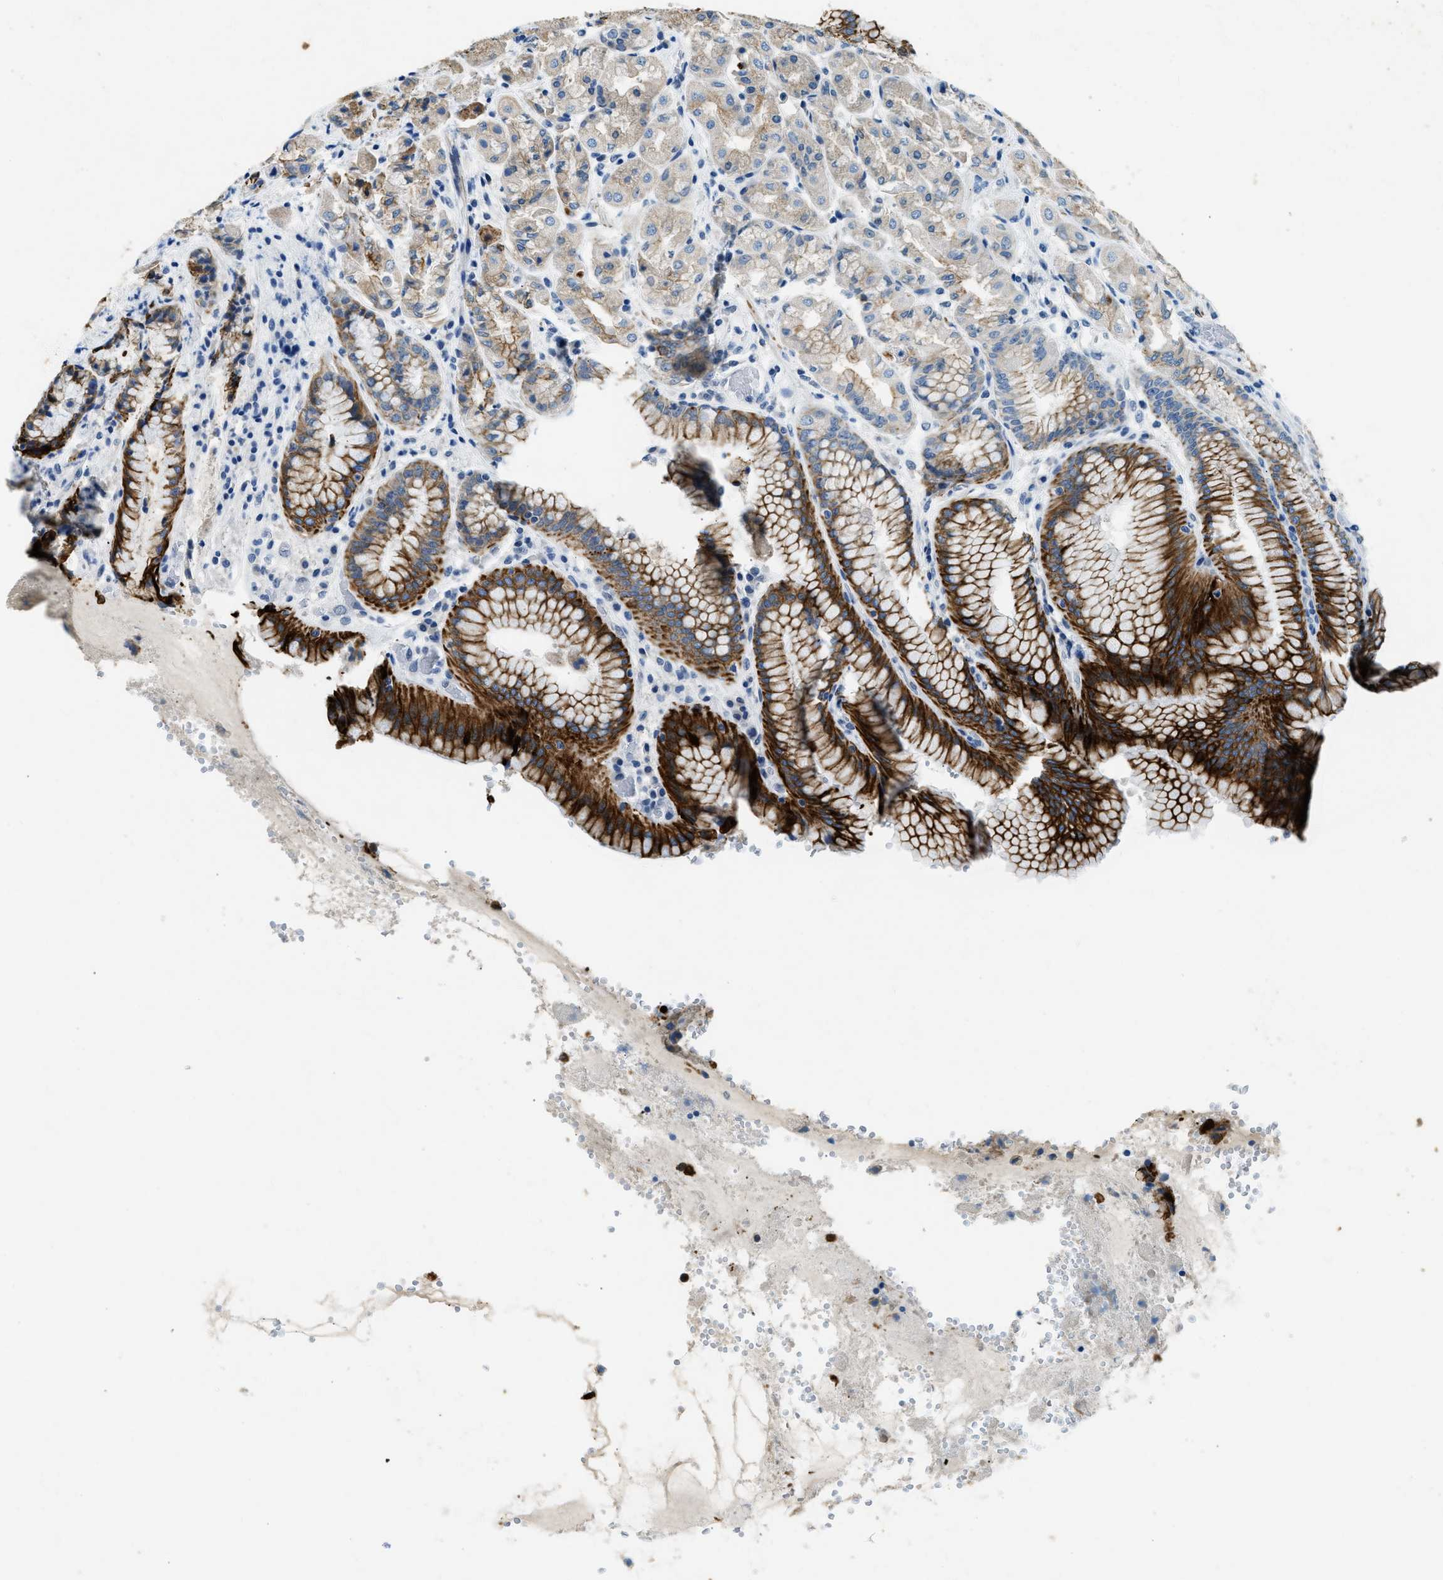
{"staining": {"intensity": "strong", "quantity": "25%-75%", "location": "cytoplasmic/membranous"}, "tissue": "stomach", "cell_type": "Glandular cells", "image_type": "normal", "snomed": [{"axis": "morphology", "description": "Normal tissue, NOS"}, {"axis": "topography", "description": "Stomach"}, {"axis": "topography", "description": "Stomach, lower"}], "caption": "This photomicrograph exhibits immunohistochemistry (IHC) staining of benign human stomach, with high strong cytoplasmic/membranous positivity in approximately 25%-75% of glandular cells.", "gene": "CFAP20", "patient": {"sex": "female", "age": 56}}